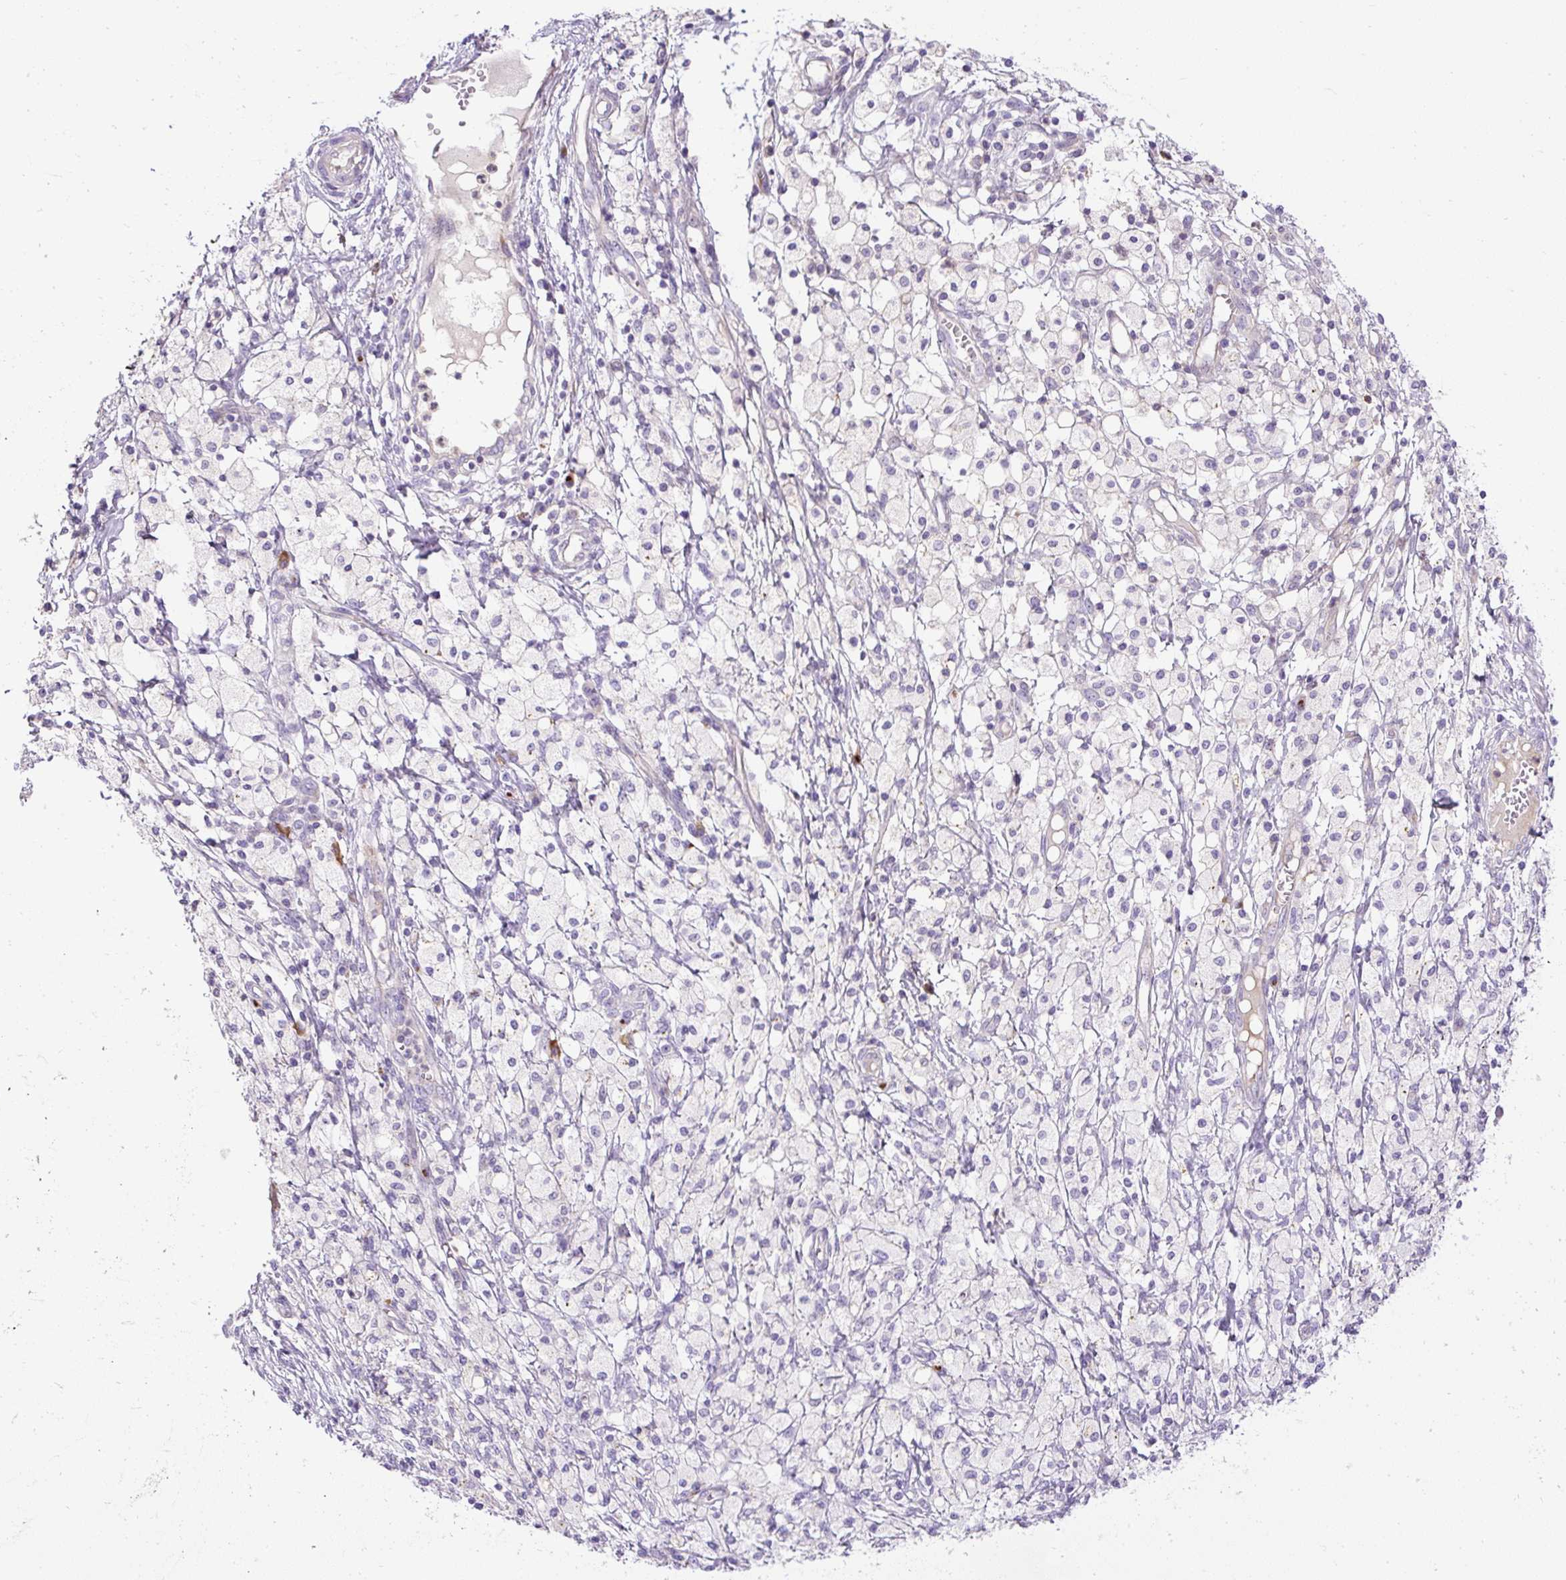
{"staining": {"intensity": "negative", "quantity": "none", "location": "none"}, "tissue": "ovarian cancer", "cell_type": "Tumor cells", "image_type": "cancer", "snomed": [{"axis": "morphology", "description": "Carcinoma, endometroid"}, {"axis": "topography", "description": "Ovary"}], "caption": "The photomicrograph shows no significant staining in tumor cells of ovarian endometroid carcinoma.", "gene": "CFAP47", "patient": {"sex": "female", "age": 42}}